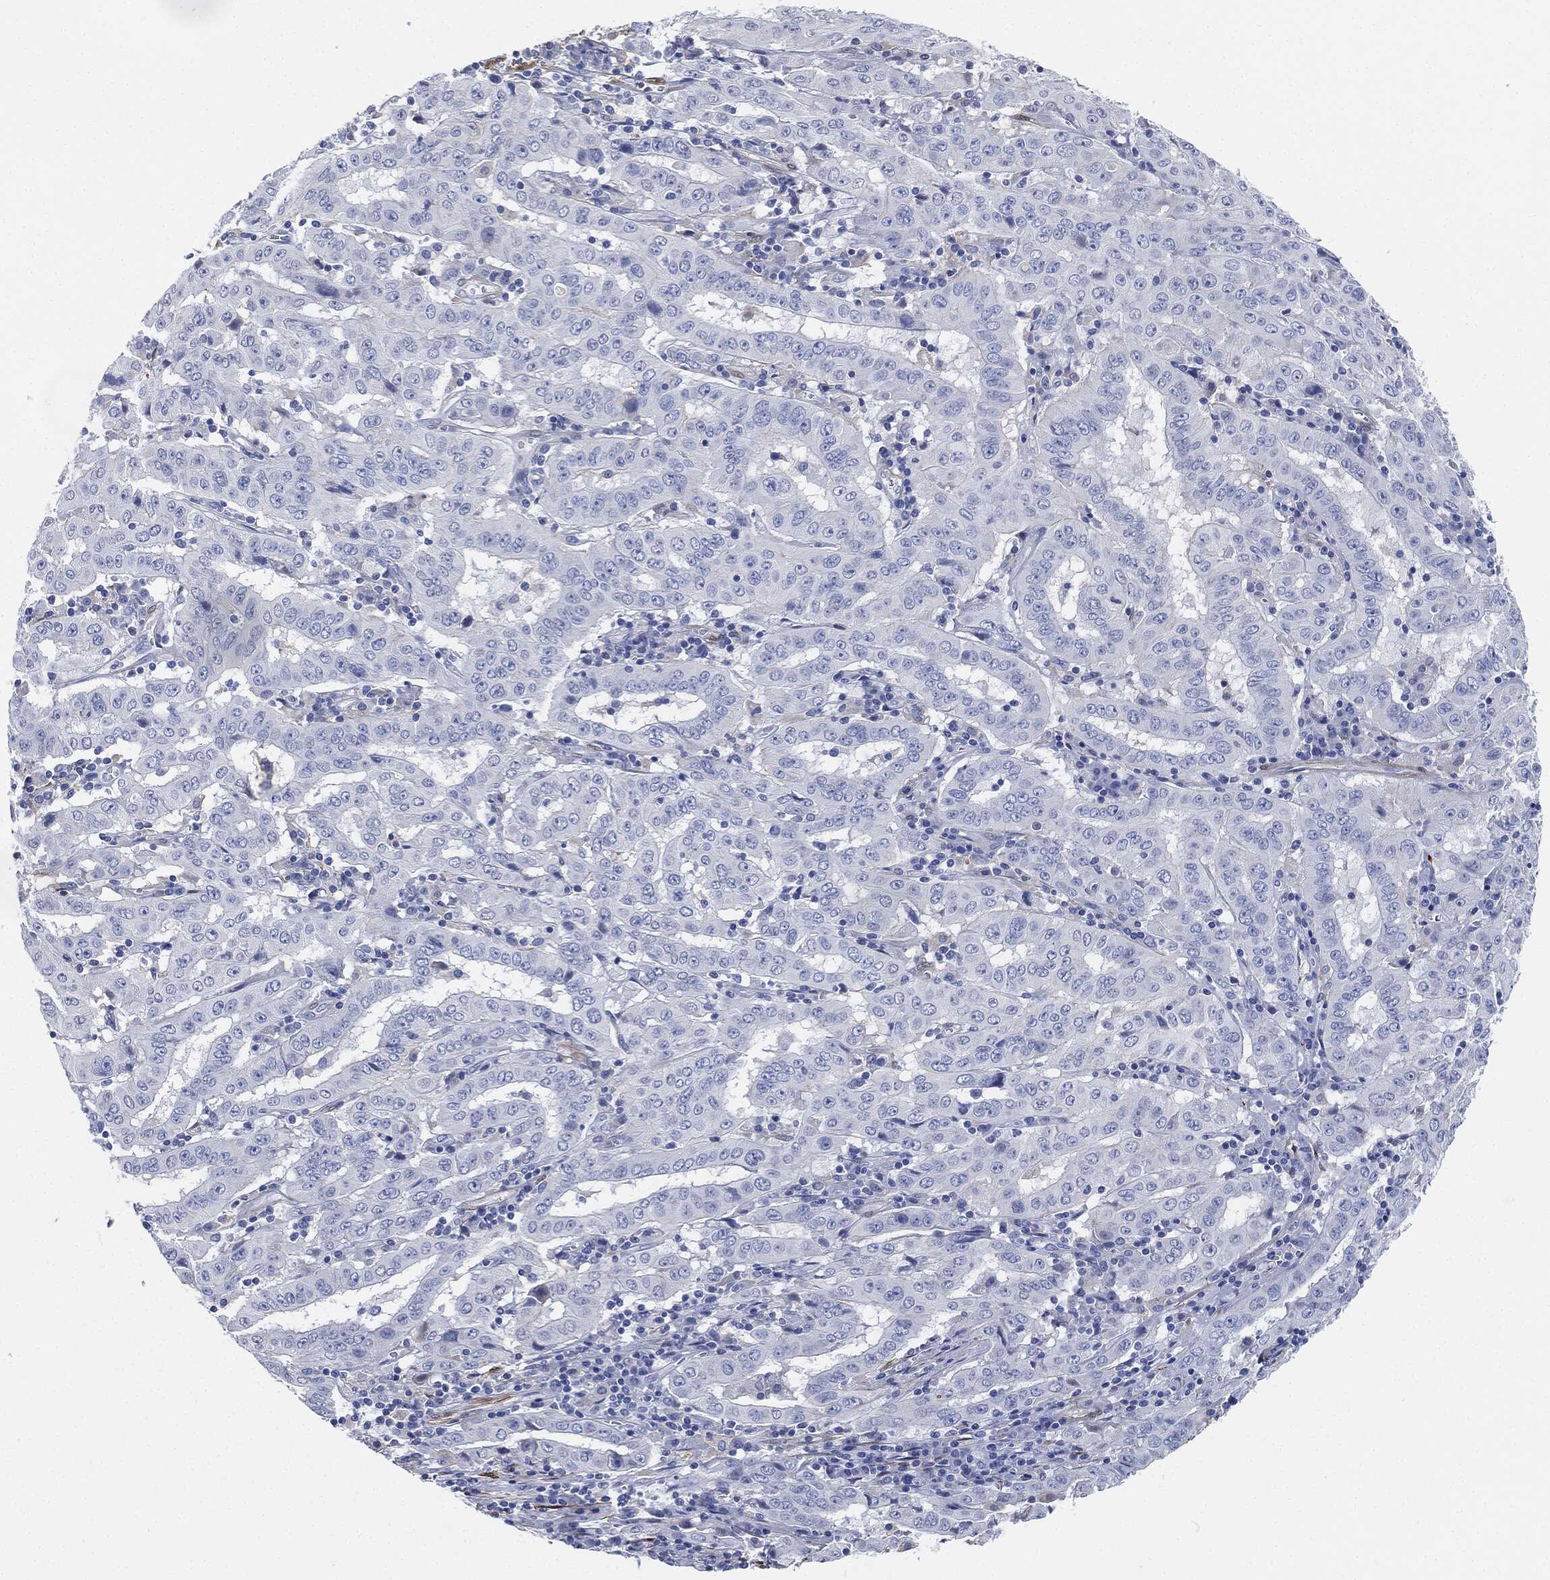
{"staining": {"intensity": "negative", "quantity": "none", "location": "none"}, "tissue": "pancreatic cancer", "cell_type": "Tumor cells", "image_type": "cancer", "snomed": [{"axis": "morphology", "description": "Adenocarcinoma, NOS"}, {"axis": "topography", "description": "Pancreas"}], "caption": "DAB (3,3'-diaminobenzidine) immunohistochemical staining of adenocarcinoma (pancreatic) shows no significant staining in tumor cells. The staining was performed using DAB (3,3'-diaminobenzidine) to visualize the protein expression in brown, while the nuclei were stained in blue with hematoxylin (Magnification: 20x).", "gene": "TAGLN", "patient": {"sex": "male", "age": 63}}